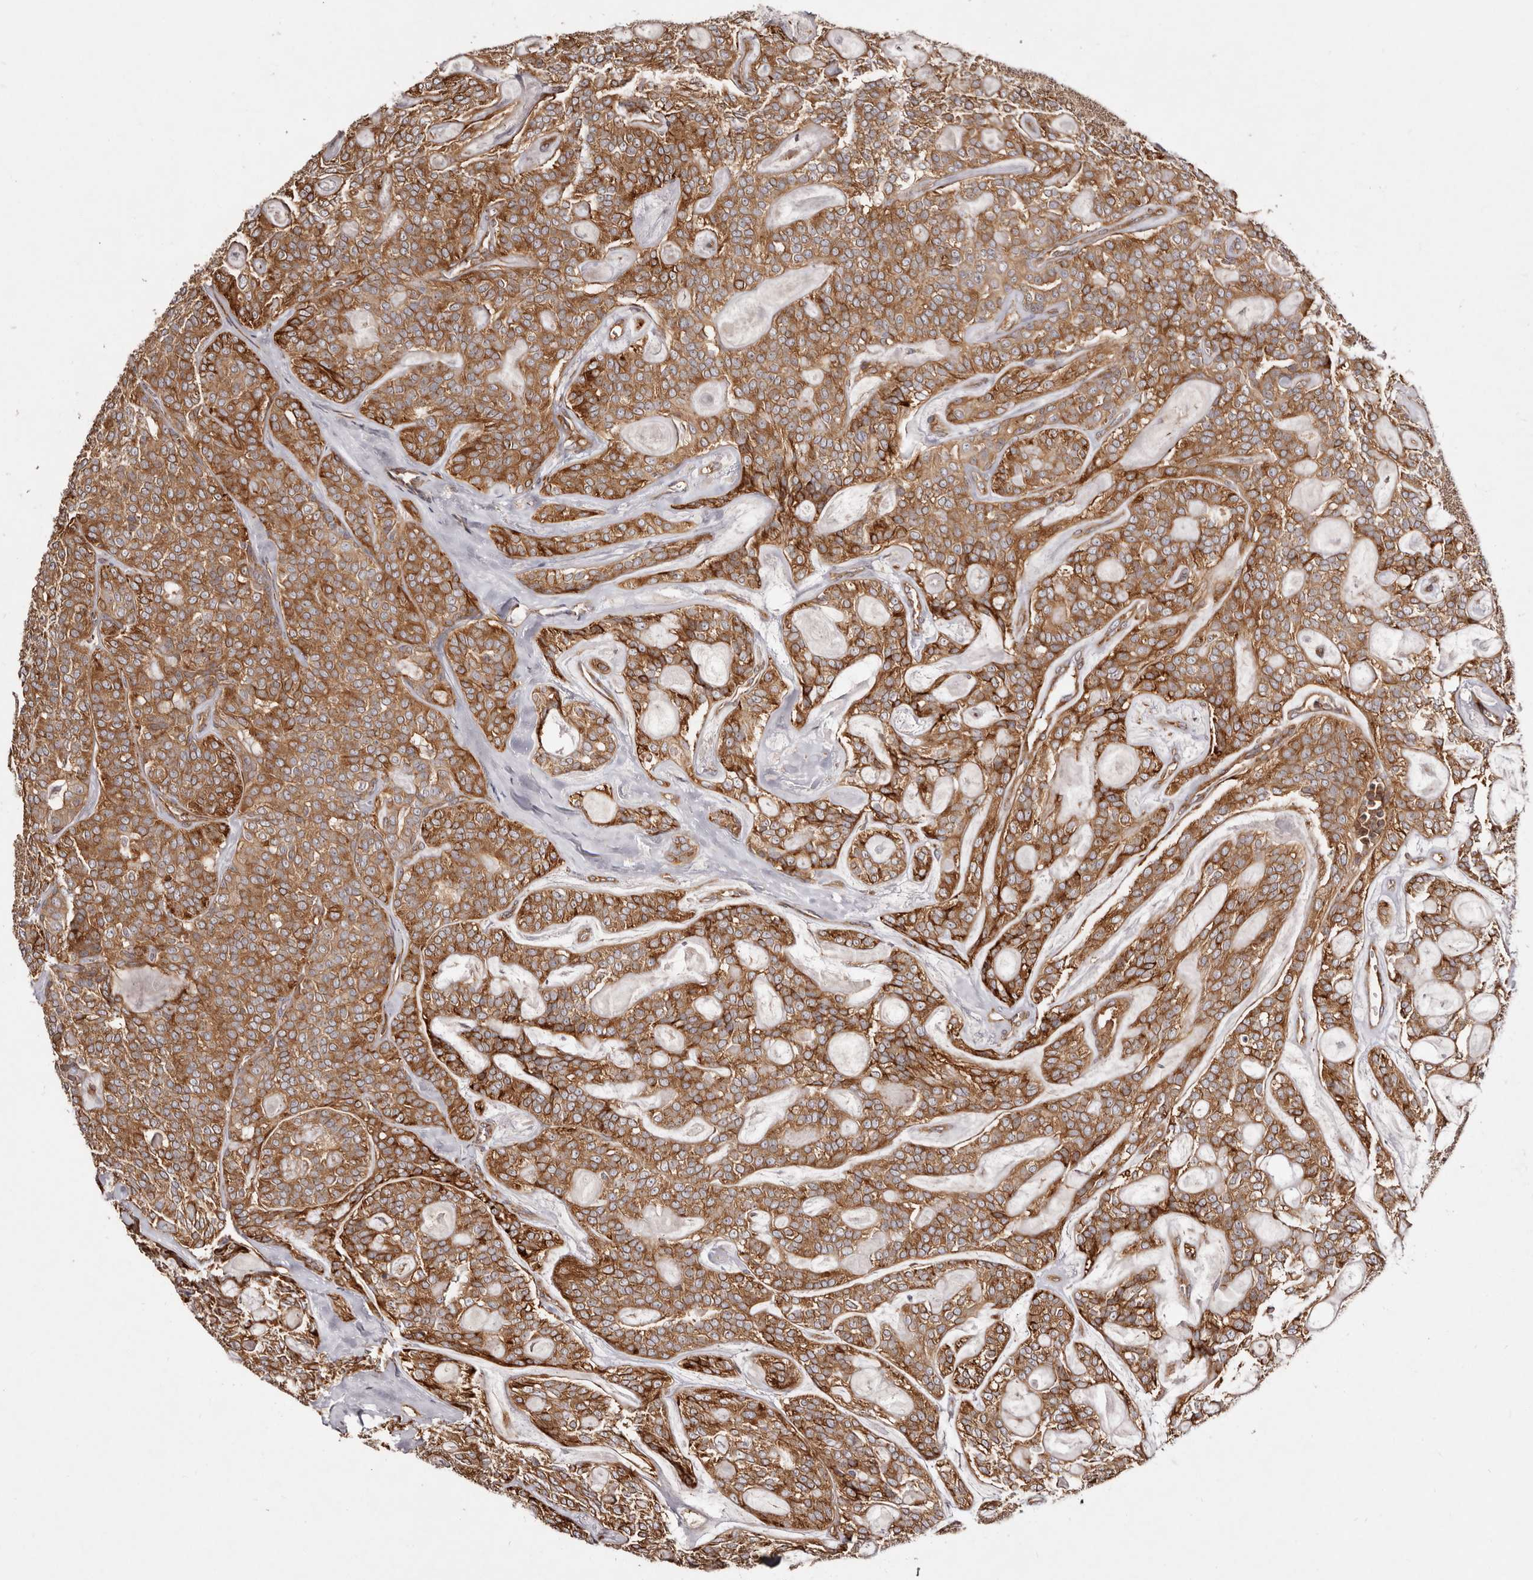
{"staining": {"intensity": "strong", "quantity": ">75%", "location": "cytoplasmic/membranous"}, "tissue": "head and neck cancer", "cell_type": "Tumor cells", "image_type": "cancer", "snomed": [{"axis": "morphology", "description": "Adenocarcinoma, NOS"}, {"axis": "topography", "description": "Head-Neck"}], "caption": "Tumor cells reveal strong cytoplasmic/membranous positivity in approximately >75% of cells in head and neck cancer.", "gene": "RPS6", "patient": {"sex": "male", "age": 66}}